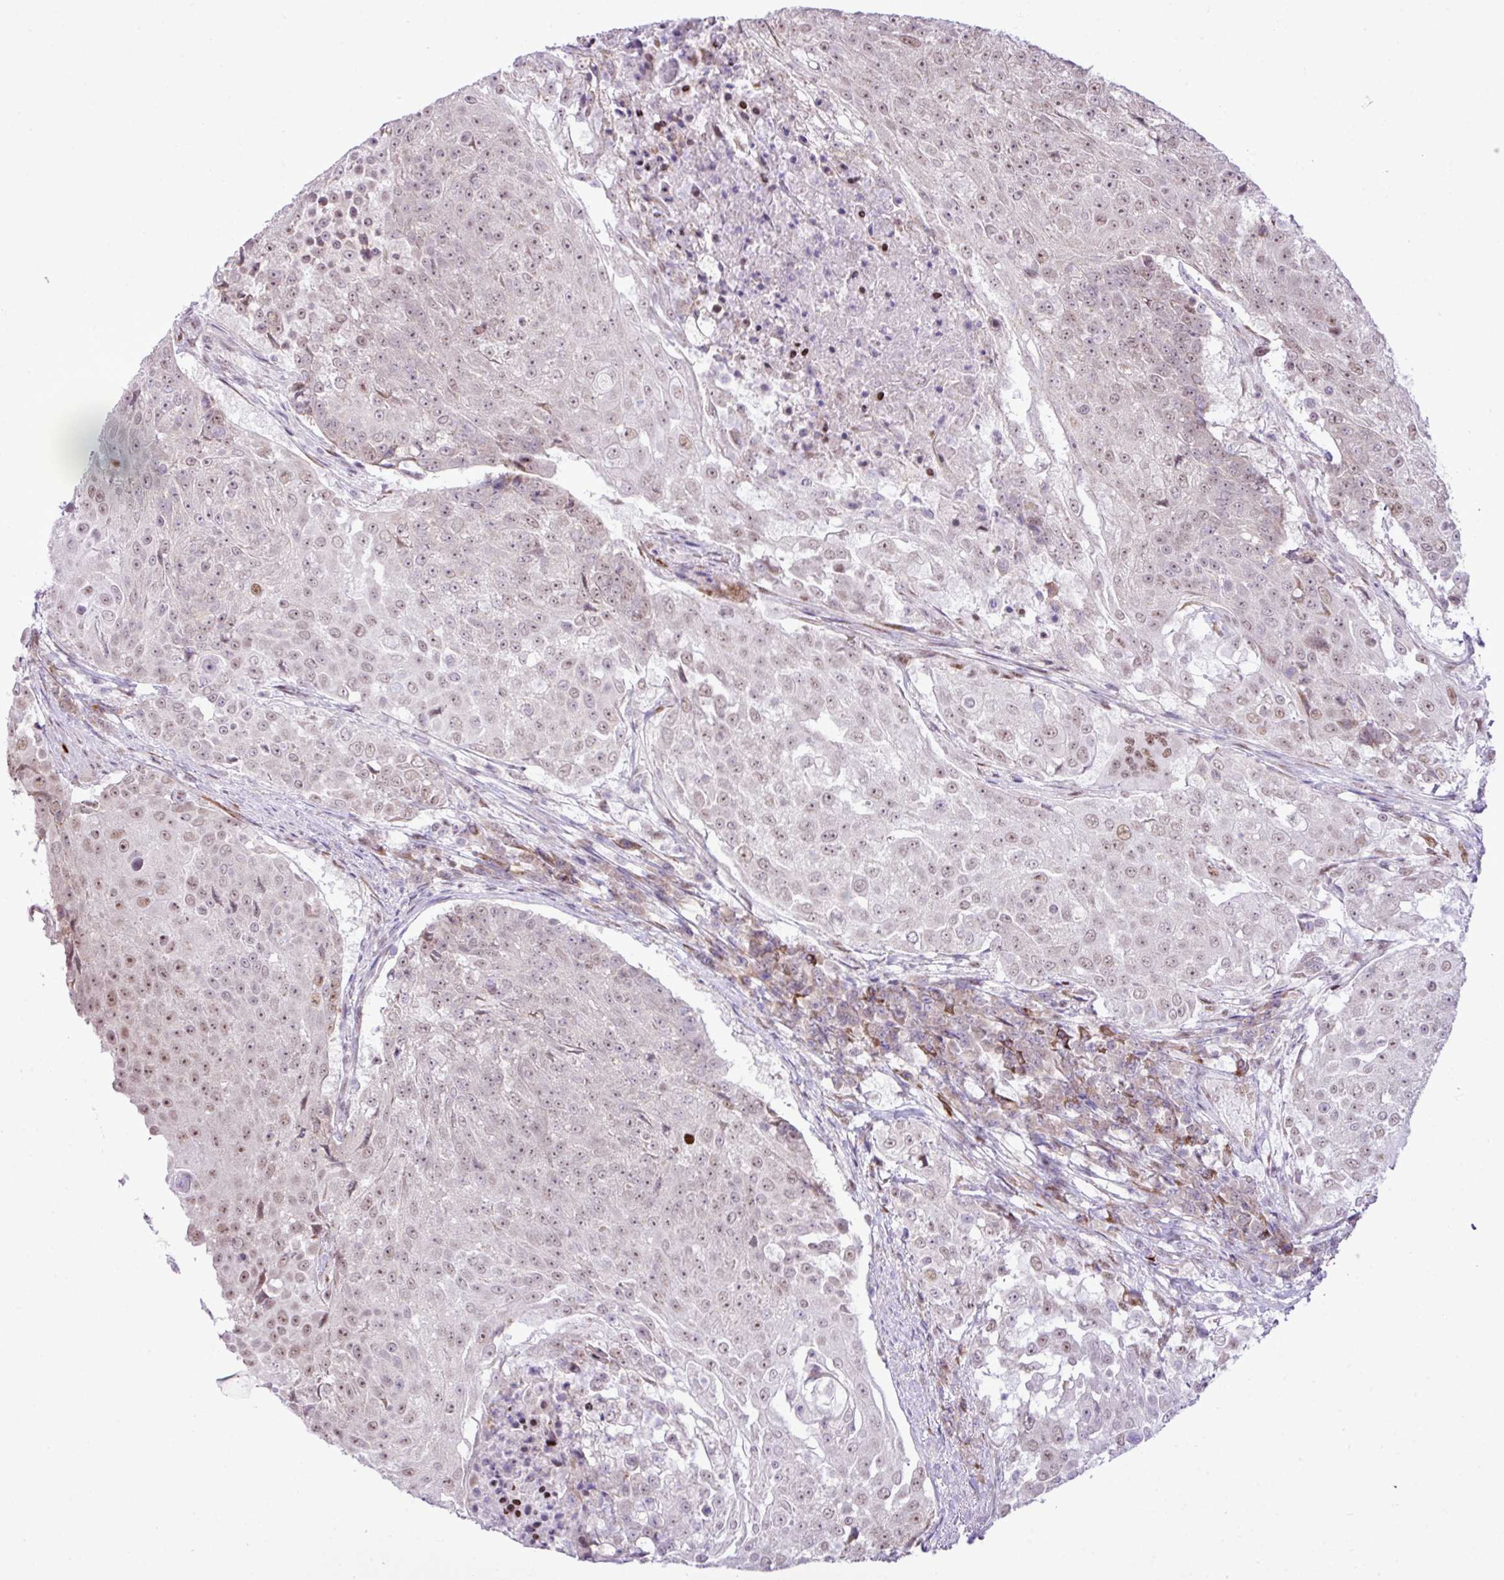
{"staining": {"intensity": "moderate", "quantity": "25%-75%", "location": "nuclear"}, "tissue": "urothelial cancer", "cell_type": "Tumor cells", "image_type": "cancer", "snomed": [{"axis": "morphology", "description": "Urothelial carcinoma, High grade"}, {"axis": "topography", "description": "Urinary bladder"}], "caption": "Immunohistochemical staining of urothelial carcinoma (high-grade) exhibits medium levels of moderate nuclear protein expression in approximately 25%-75% of tumor cells. Ihc stains the protein in brown and the nuclei are stained blue.", "gene": "ELOA2", "patient": {"sex": "female", "age": 63}}